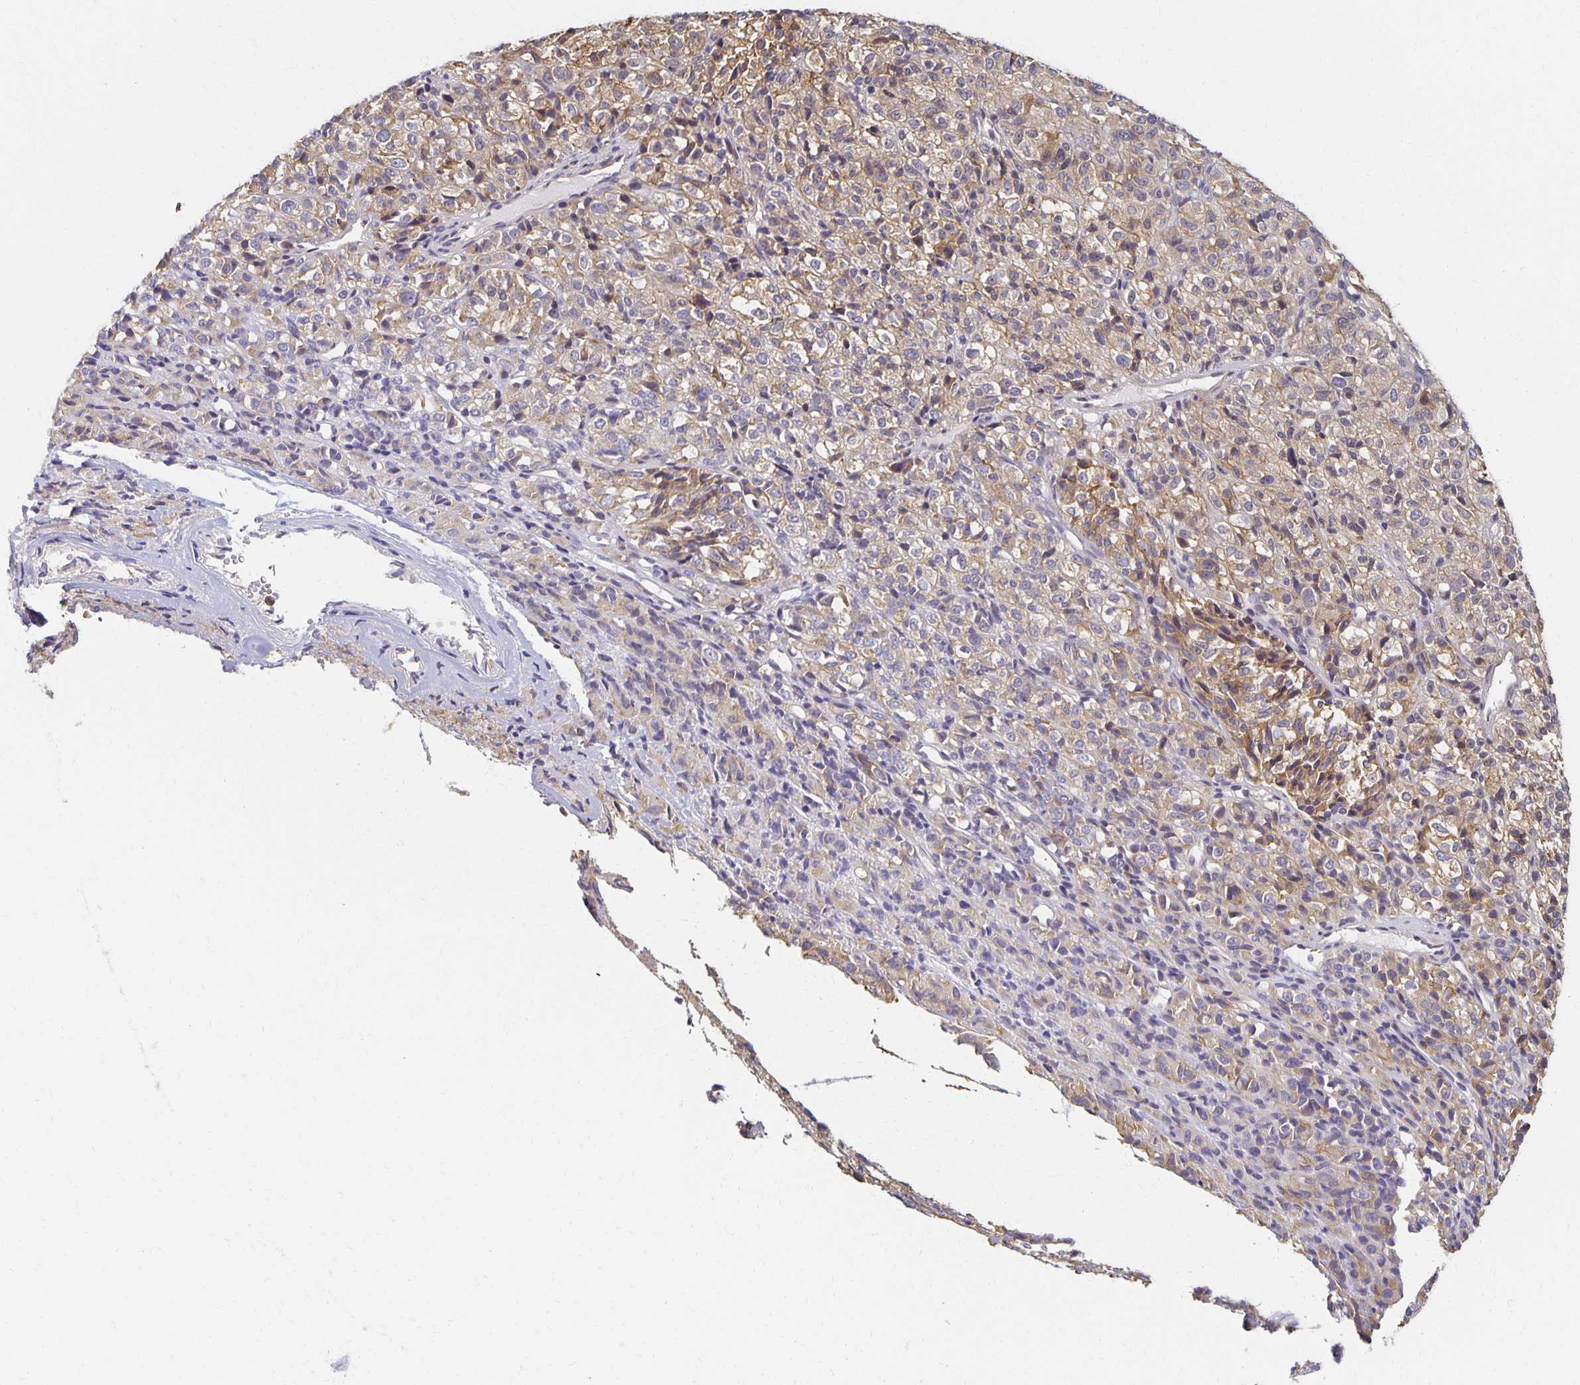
{"staining": {"intensity": "weak", "quantity": "25%-75%", "location": "cytoplasmic/membranous"}, "tissue": "melanoma", "cell_type": "Tumor cells", "image_type": "cancer", "snomed": [{"axis": "morphology", "description": "Malignant melanoma, Metastatic site"}, {"axis": "topography", "description": "Brain"}], "caption": "Brown immunohistochemical staining in human melanoma exhibits weak cytoplasmic/membranous staining in about 25%-75% of tumor cells.", "gene": "SORL1", "patient": {"sex": "female", "age": 56}}